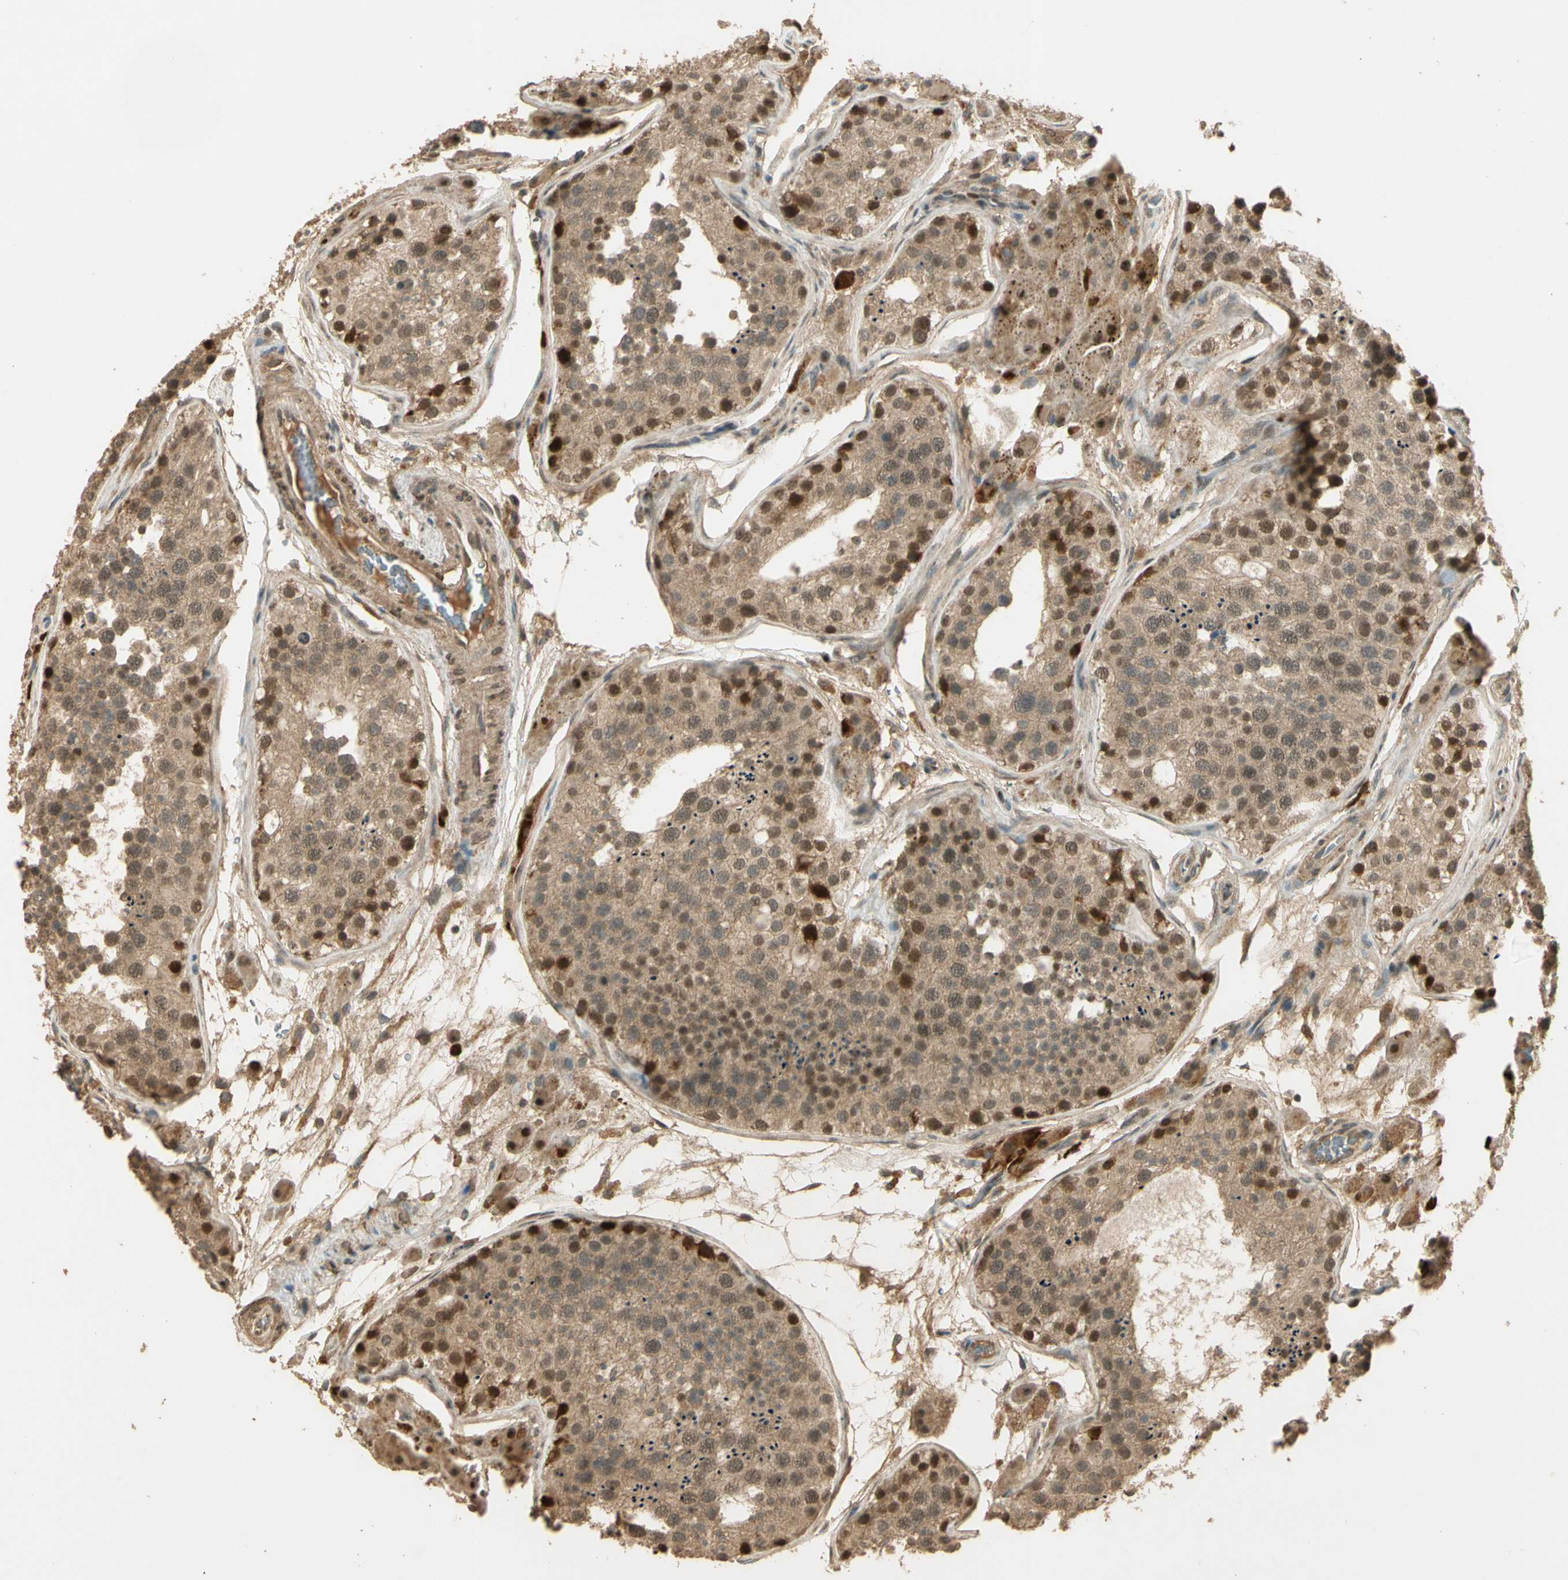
{"staining": {"intensity": "moderate", "quantity": ">75%", "location": "cytoplasmic/membranous,nuclear"}, "tissue": "testis", "cell_type": "Cells in seminiferous ducts", "image_type": "normal", "snomed": [{"axis": "morphology", "description": "Normal tissue, NOS"}, {"axis": "topography", "description": "Testis"}], "caption": "Immunohistochemical staining of normal human testis shows >75% levels of moderate cytoplasmic/membranous,nuclear protein positivity in approximately >75% of cells in seminiferous ducts. (Stains: DAB (3,3'-diaminobenzidine) in brown, nuclei in blue, Microscopy: brightfield microscopy at high magnification).", "gene": "GMEB2", "patient": {"sex": "male", "age": 26}}